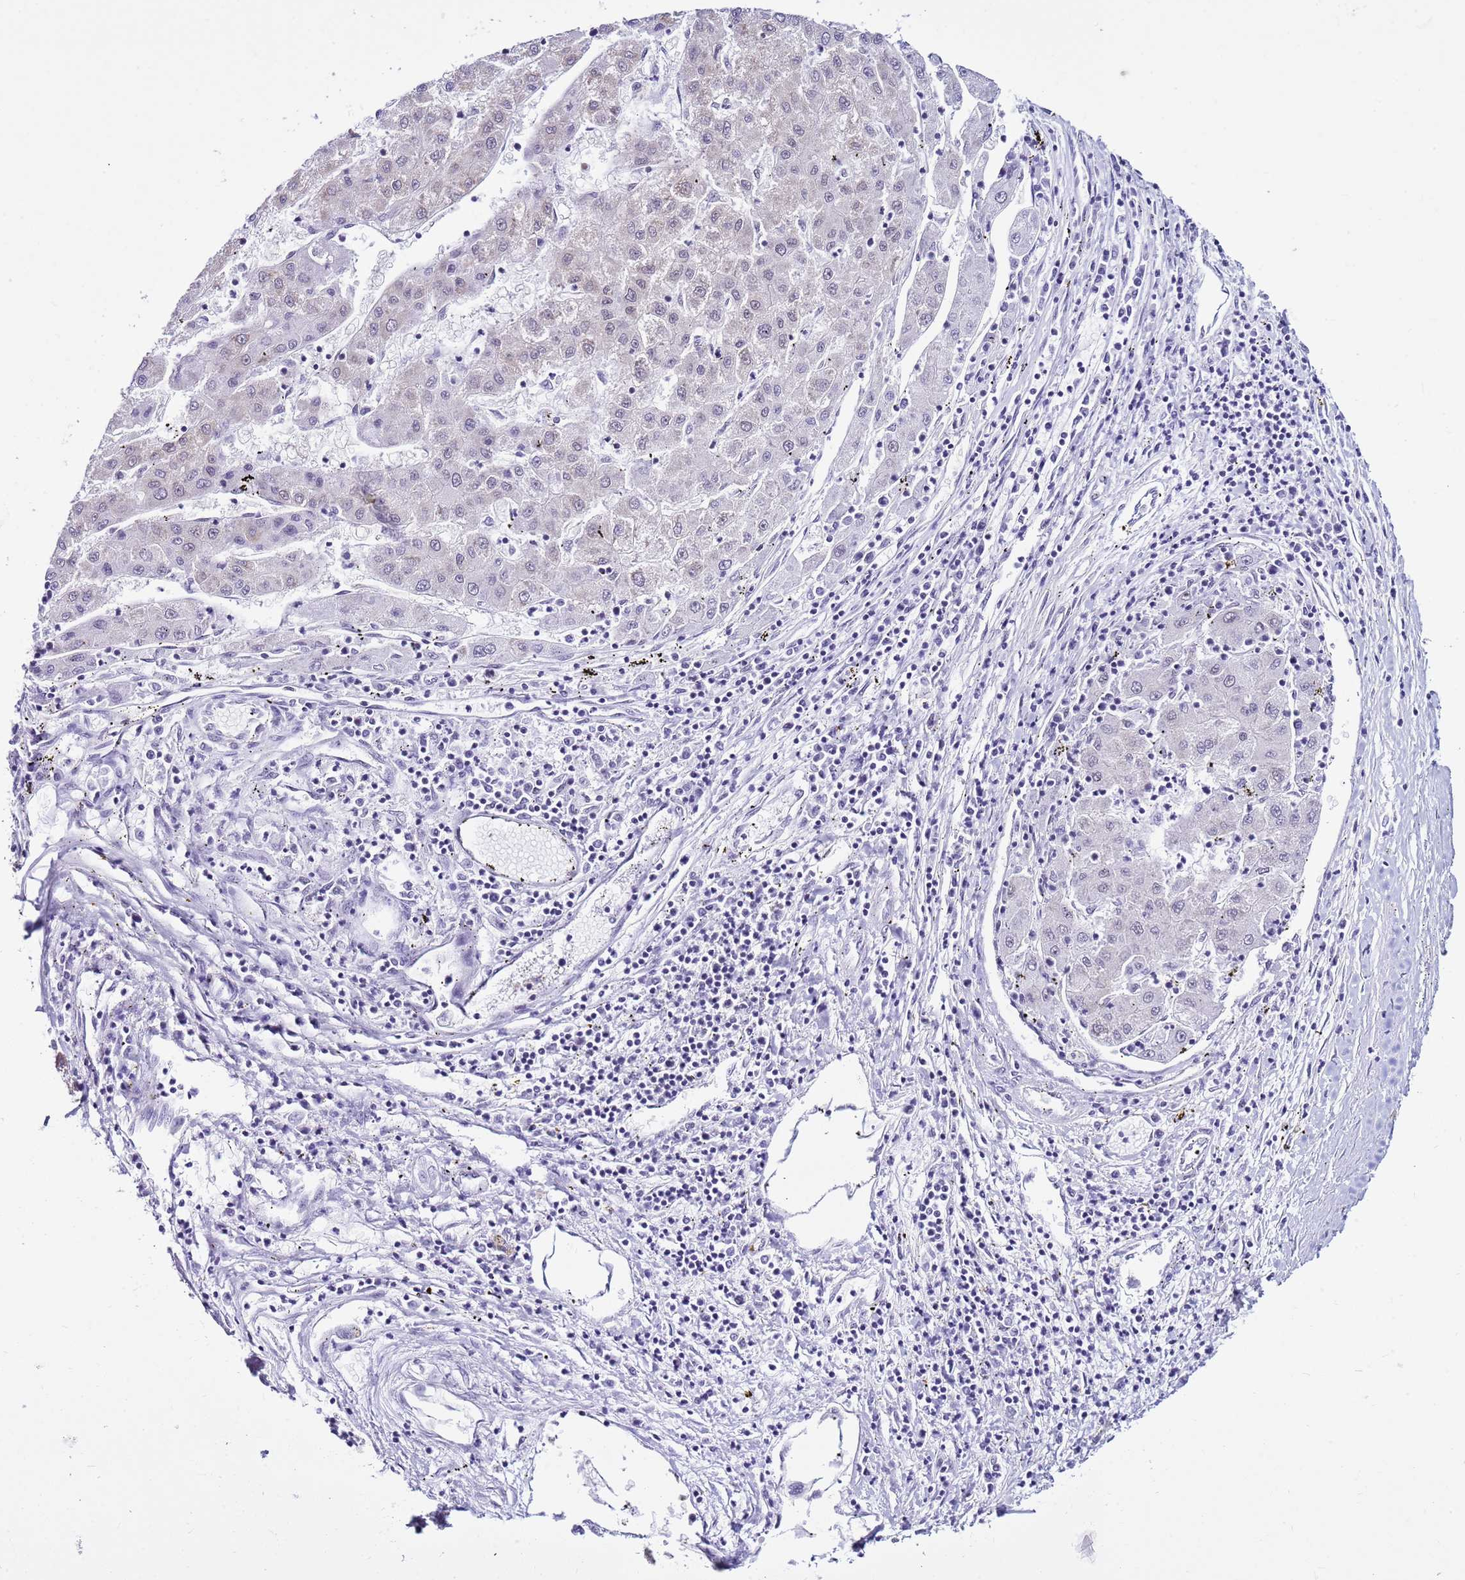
{"staining": {"intensity": "negative", "quantity": "none", "location": "none"}, "tissue": "liver cancer", "cell_type": "Tumor cells", "image_type": "cancer", "snomed": [{"axis": "morphology", "description": "Carcinoma, Hepatocellular, NOS"}, {"axis": "topography", "description": "Liver"}], "caption": "The immunohistochemistry (IHC) photomicrograph has no significant expression in tumor cells of liver cancer tissue.", "gene": "DHX15", "patient": {"sex": "male", "age": 72}}